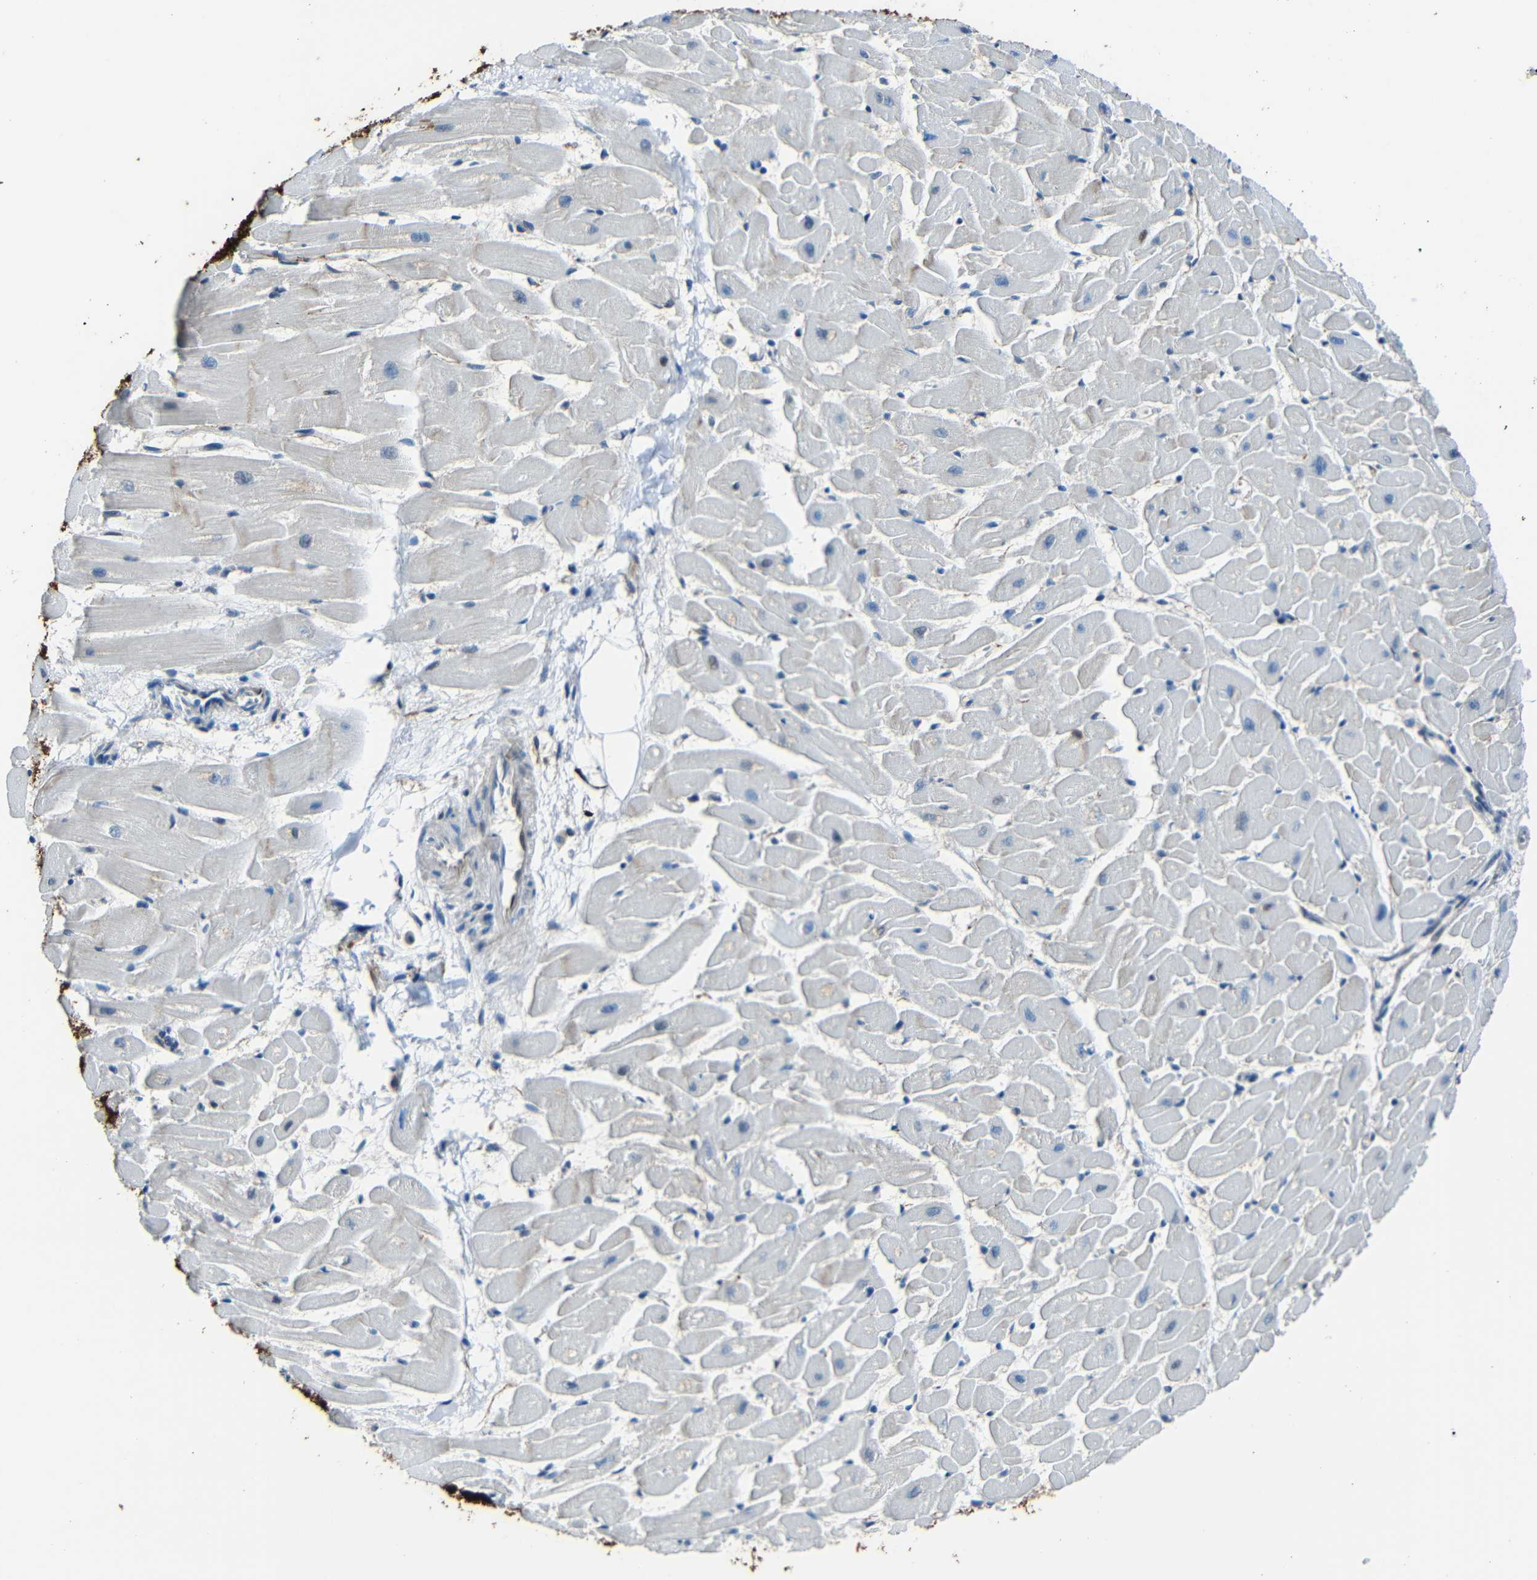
{"staining": {"intensity": "moderate", "quantity": "<25%", "location": "cytoplasmic/membranous"}, "tissue": "heart muscle", "cell_type": "Cardiomyocytes", "image_type": "normal", "snomed": [{"axis": "morphology", "description": "Normal tissue, NOS"}, {"axis": "topography", "description": "Heart"}], "caption": "A high-resolution histopathology image shows IHC staining of normal heart muscle, which reveals moderate cytoplasmic/membranous expression in about <25% of cardiomyocytes.", "gene": "DNAJC5", "patient": {"sex": "female", "age": 19}}